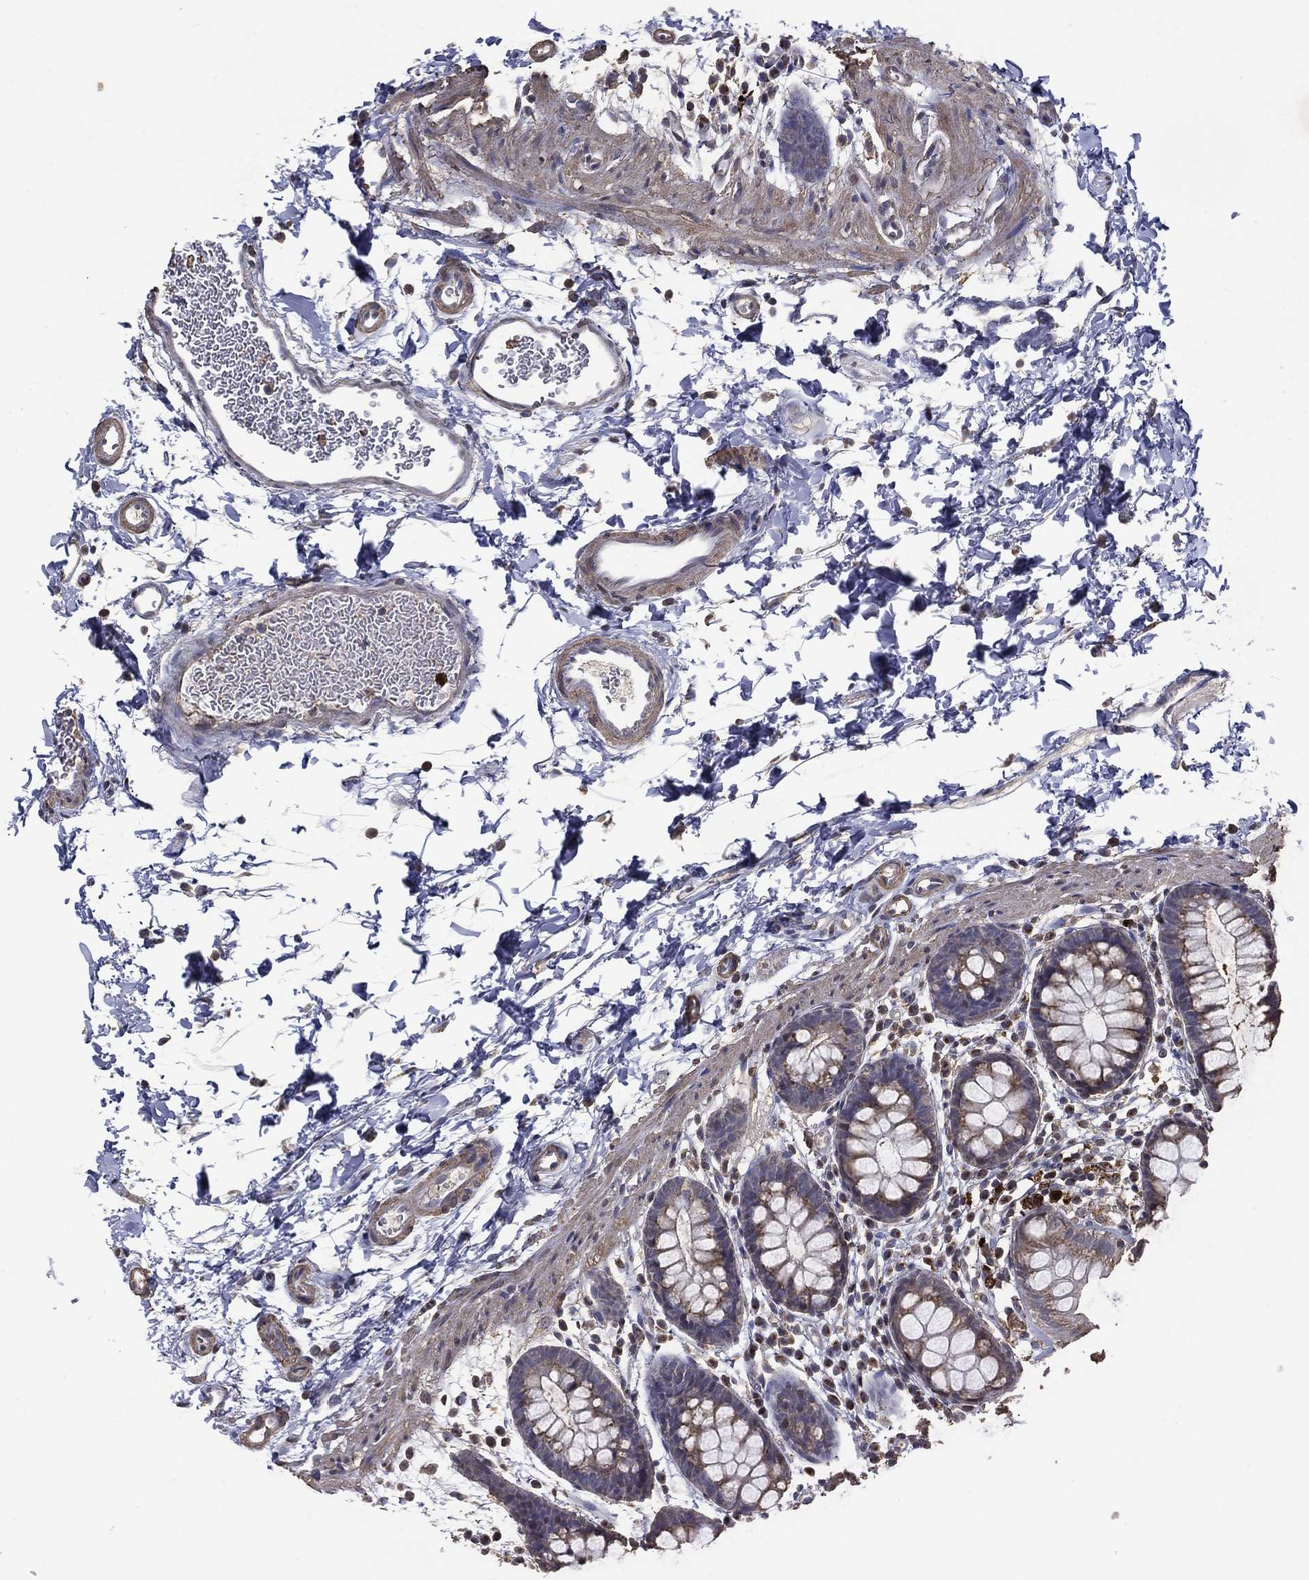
{"staining": {"intensity": "moderate", "quantity": "25%-75%", "location": "cytoplasmic/membranous"}, "tissue": "rectum", "cell_type": "Glandular cells", "image_type": "normal", "snomed": [{"axis": "morphology", "description": "Normal tissue, NOS"}, {"axis": "topography", "description": "Rectum"}], "caption": "This micrograph exhibits IHC staining of unremarkable rectum, with medium moderate cytoplasmic/membranous staining in about 25%-75% of glandular cells.", "gene": "GPR183", "patient": {"sex": "male", "age": 57}}